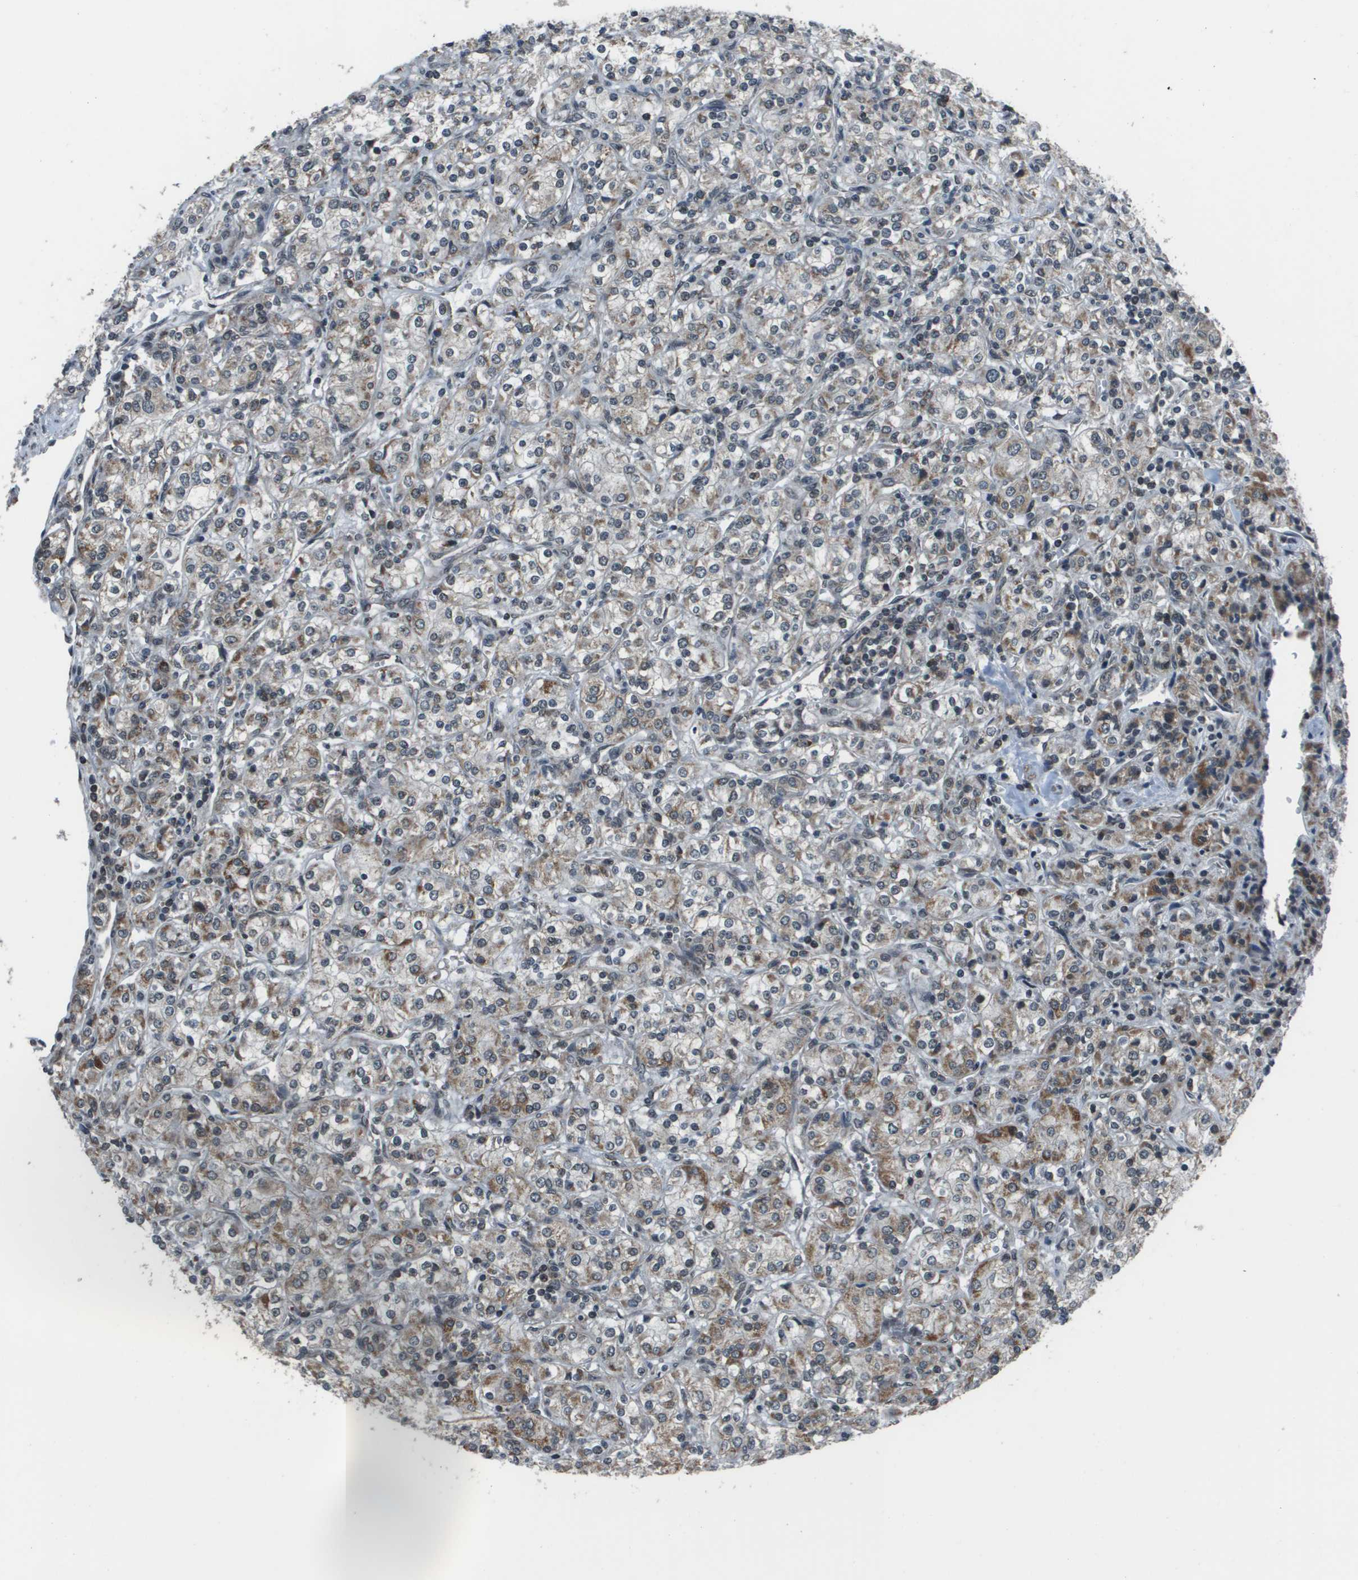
{"staining": {"intensity": "moderate", "quantity": "25%-75%", "location": "cytoplasmic/membranous"}, "tissue": "renal cancer", "cell_type": "Tumor cells", "image_type": "cancer", "snomed": [{"axis": "morphology", "description": "Adenocarcinoma, NOS"}, {"axis": "topography", "description": "Kidney"}], "caption": "Tumor cells reveal medium levels of moderate cytoplasmic/membranous staining in approximately 25%-75% of cells in adenocarcinoma (renal). (Stains: DAB in brown, nuclei in blue, Microscopy: brightfield microscopy at high magnification).", "gene": "PPFIA1", "patient": {"sex": "male", "age": 77}}